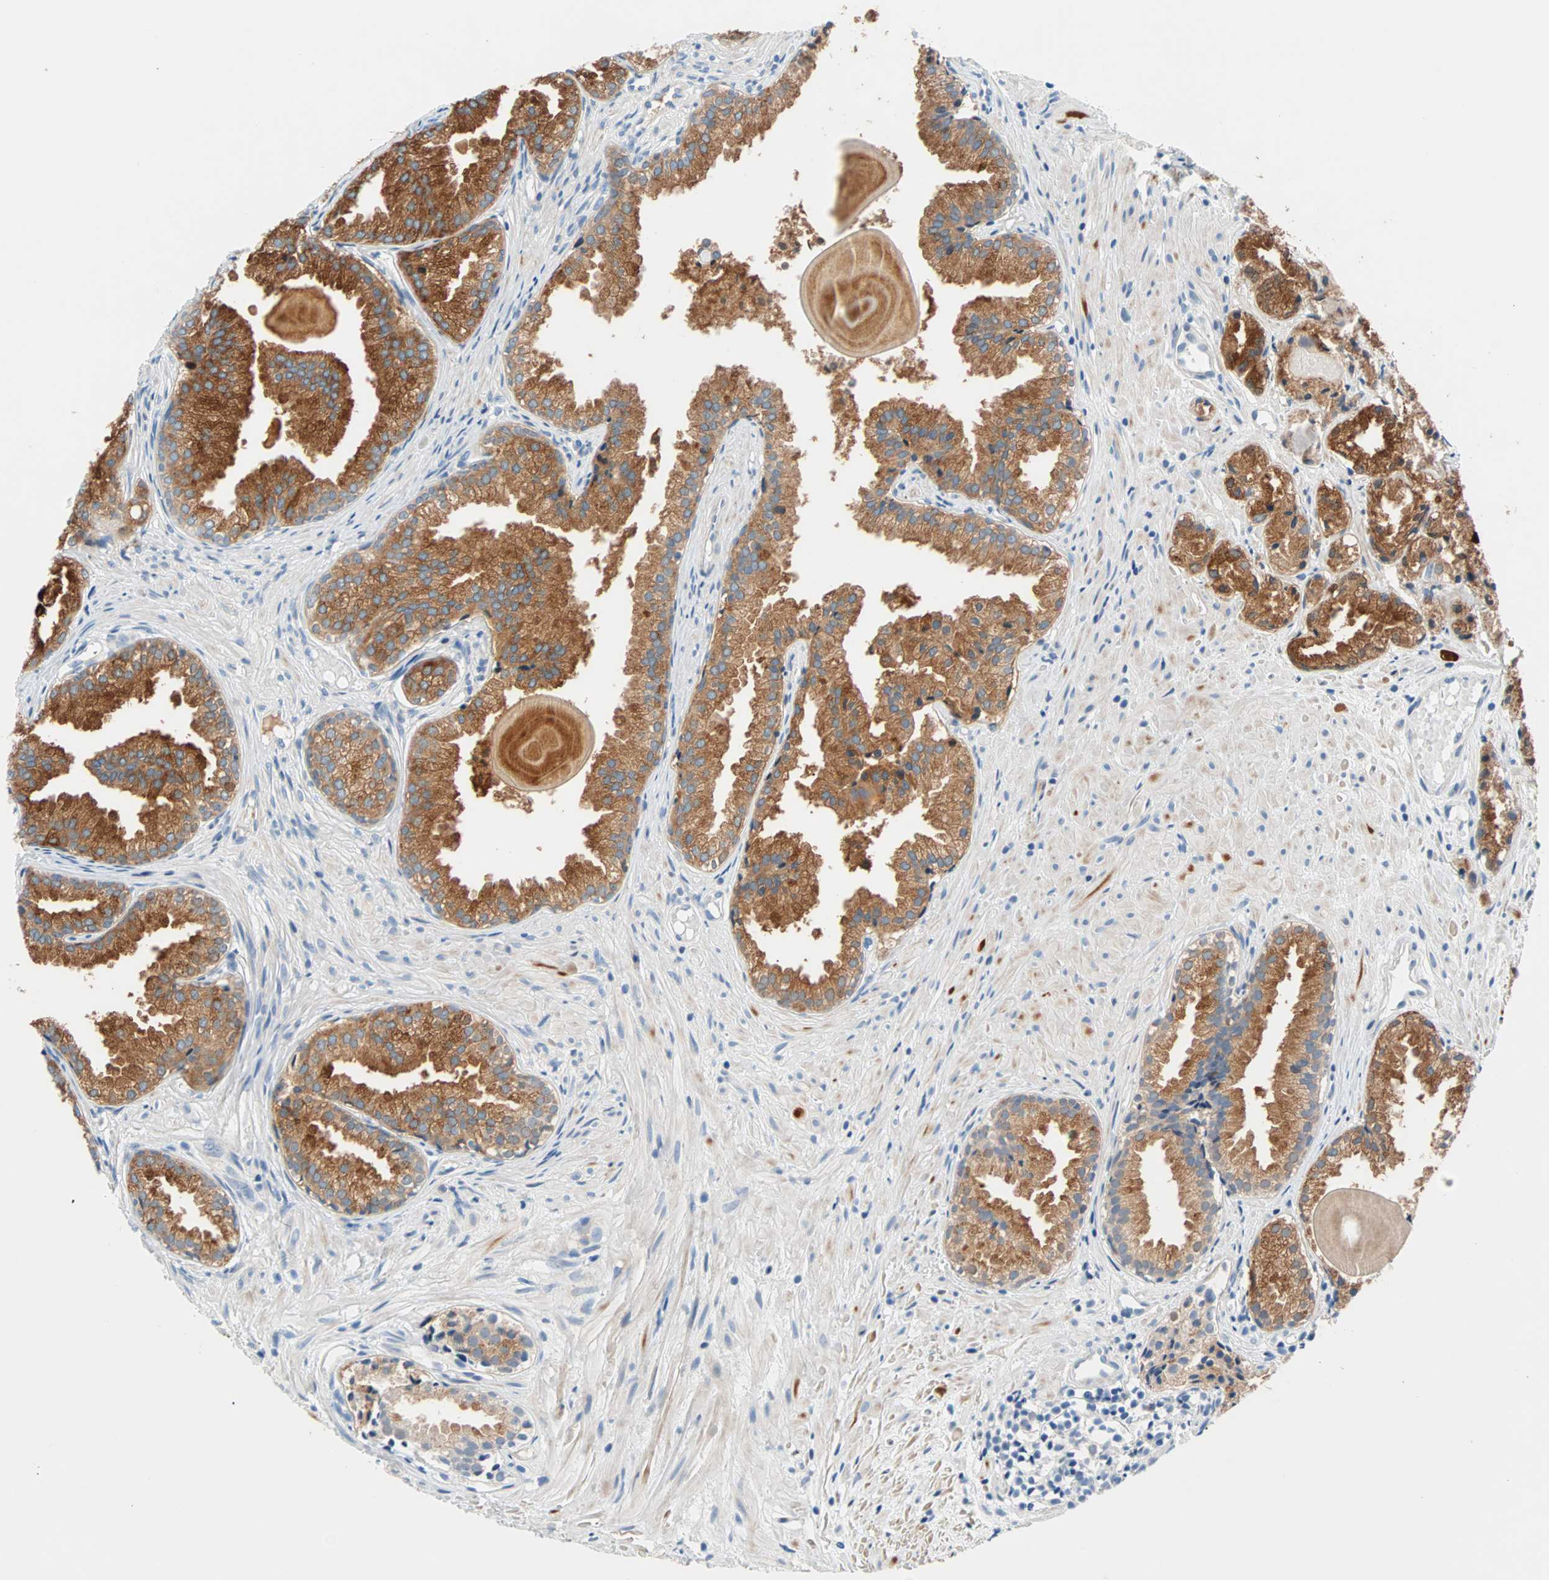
{"staining": {"intensity": "strong", "quantity": ">75%", "location": "cytoplasmic/membranous"}, "tissue": "prostate cancer", "cell_type": "Tumor cells", "image_type": "cancer", "snomed": [{"axis": "morphology", "description": "Adenocarcinoma, Low grade"}, {"axis": "topography", "description": "Prostate"}], "caption": "IHC staining of prostate low-grade adenocarcinoma, which demonstrates high levels of strong cytoplasmic/membranous staining in approximately >75% of tumor cells indicating strong cytoplasmic/membranous protein expression. The staining was performed using DAB (3,3'-diaminobenzidine) (brown) for protein detection and nuclei were counterstained in hematoxylin (blue).", "gene": "TMEM163", "patient": {"sex": "male", "age": 72}}